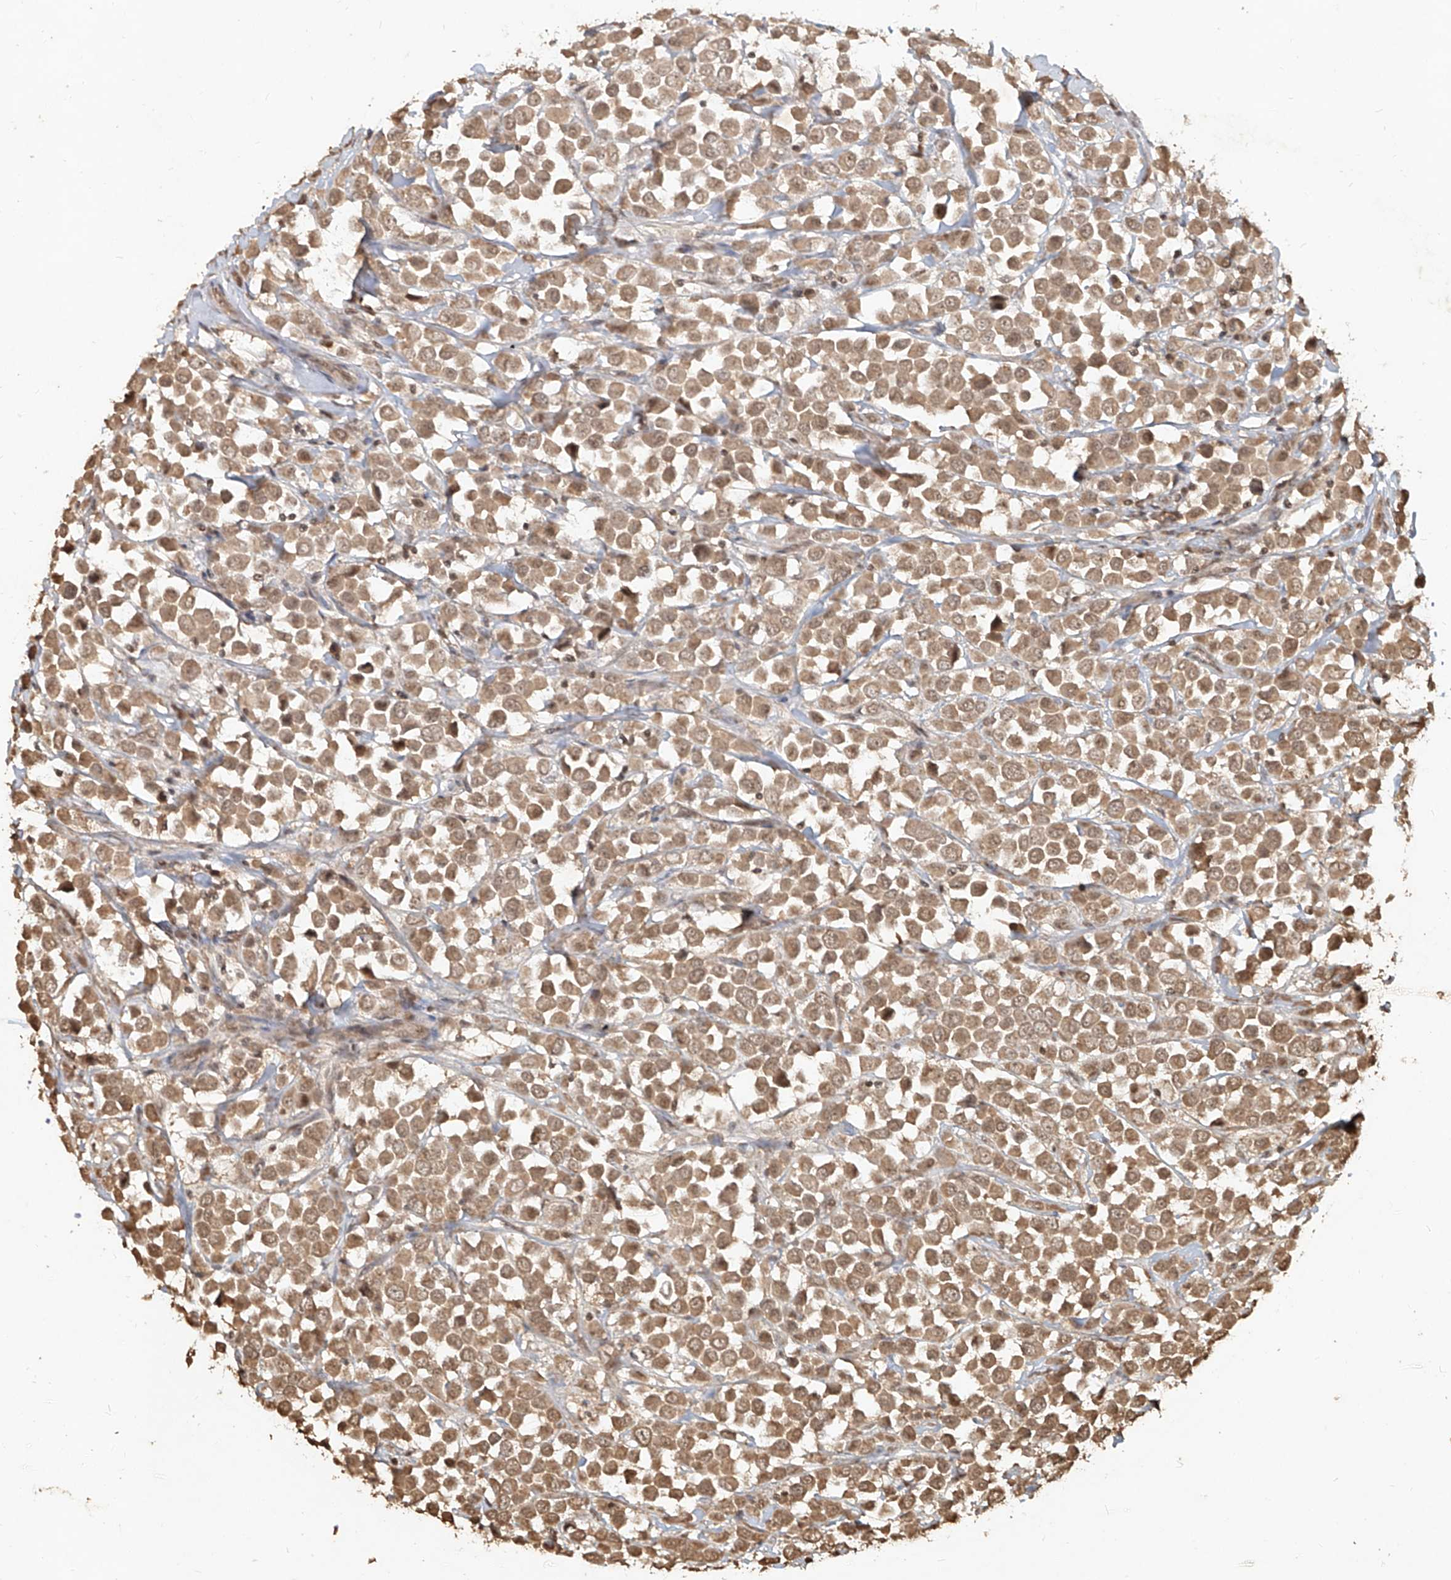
{"staining": {"intensity": "moderate", "quantity": ">75%", "location": "cytoplasmic/membranous"}, "tissue": "breast cancer", "cell_type": "Tumor cells", "image_type": "cancer", "snomed": [{"axis": "morphology", "description": "Duct carcinoma"}, {"axis": "topography", "description": "Breast"}], "caption": "Brown immunohistochemical staining in human breast intraductal carcinoma demonstrates moderate cytoplasmic/membranous positivity in about >75% of tumor cells. (Stains: DAB in brown, nuclei in blue, Microscopy: brightfield microscopy at high magnification).", "gene": "UBE2K", "patient": {"sex": "female", "age": 61}}